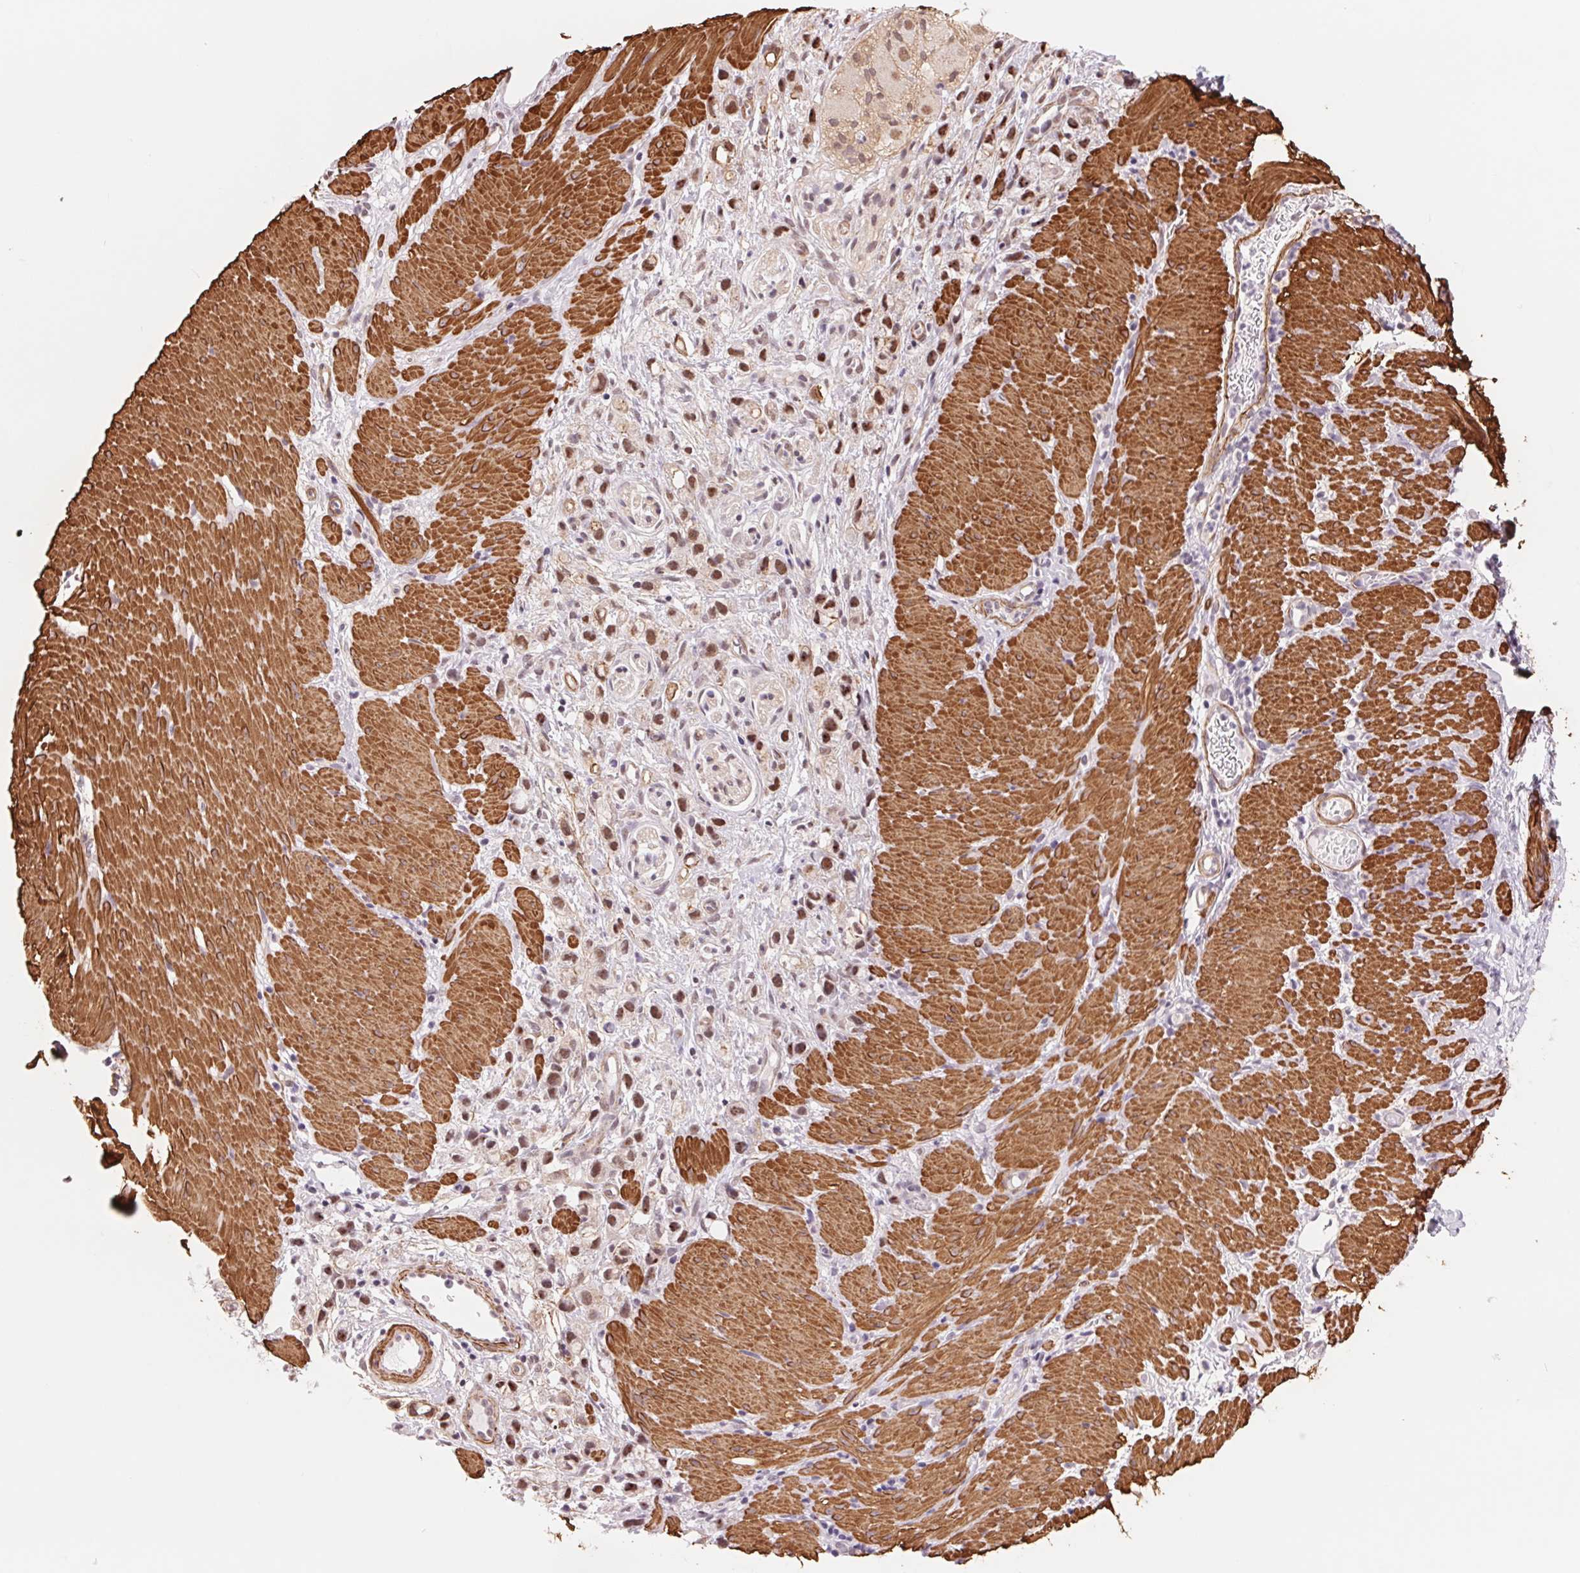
{"staining": {"intensity": "weak", "quantity": ">75%", "location": "nuclear"}, "tissue": "stomach cancer", "cell_type": "Tumor cells", "image_type": "cancer", "snomed": [{"axis": "morphology", "description": "Adenocarcinoma, NOS"}, {"axis": "topography", "description": "Stomach"}], "caption": "Immunohistochemistry (IHC) micrograph of human stomach cancer (adenocarcinoma) stained for a protein (brown), which displays low levels of weak nuclear positivity in about >75% of tumor cells.", "gene": "BCAT1", "patient": {"sex": "female", "age": 59}}